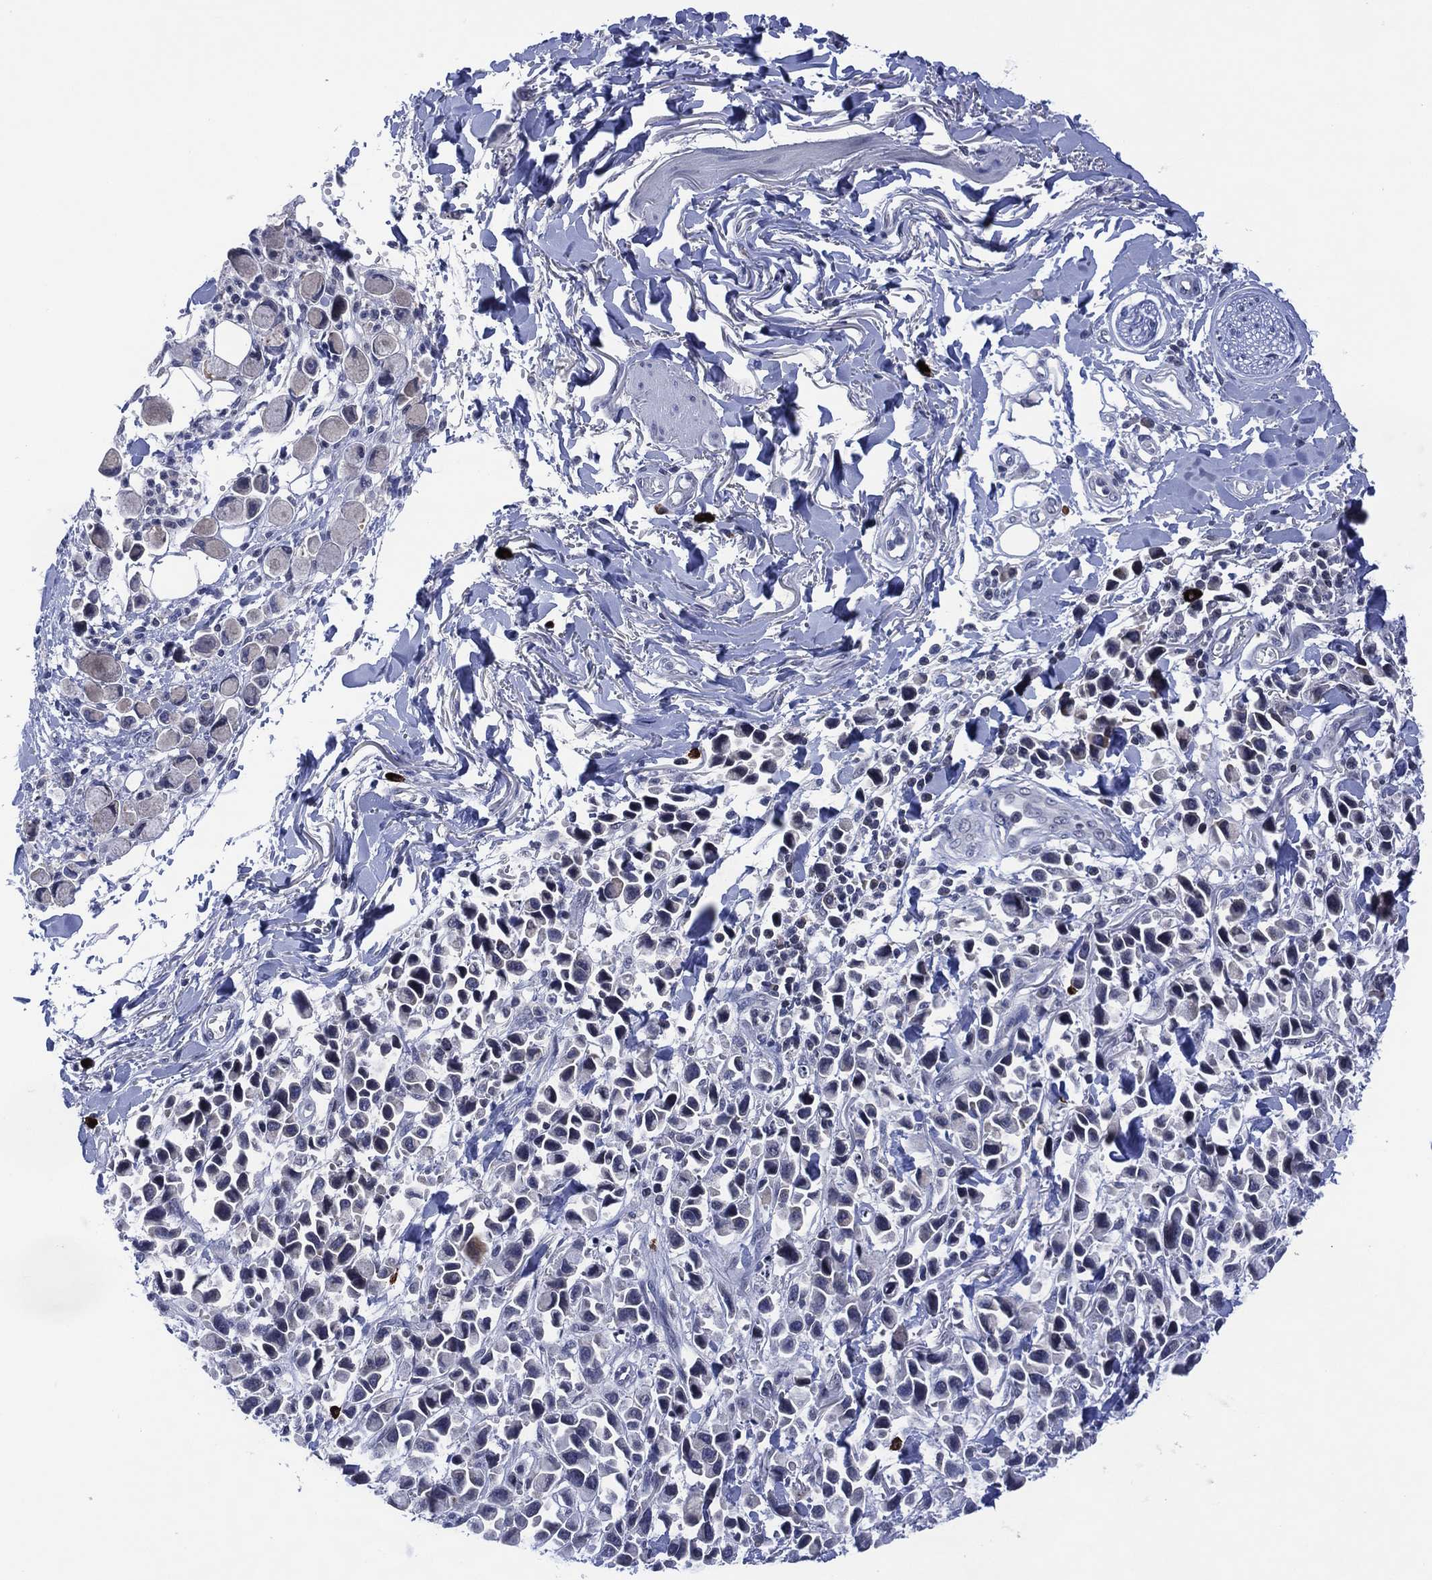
{"staining": {"intensity": "negative", "quantity": "none", "location": "none"}, "tissue": "stomach cancer", "cell_type": "Tumor cells", "image_type": "cancer", "snomed": [{"axis": "morphology", "description": "Adenocarcinoma, NOS"}, {"axis": "topography", "description": "Stomach"}], "caption": "This is an immunohistochemistry (IHC) image of human stomach adenocarcinoma. There is no positivity in tumor cells.", "gene": "USP26", "patient": {"sex": "female", "age": 81}}